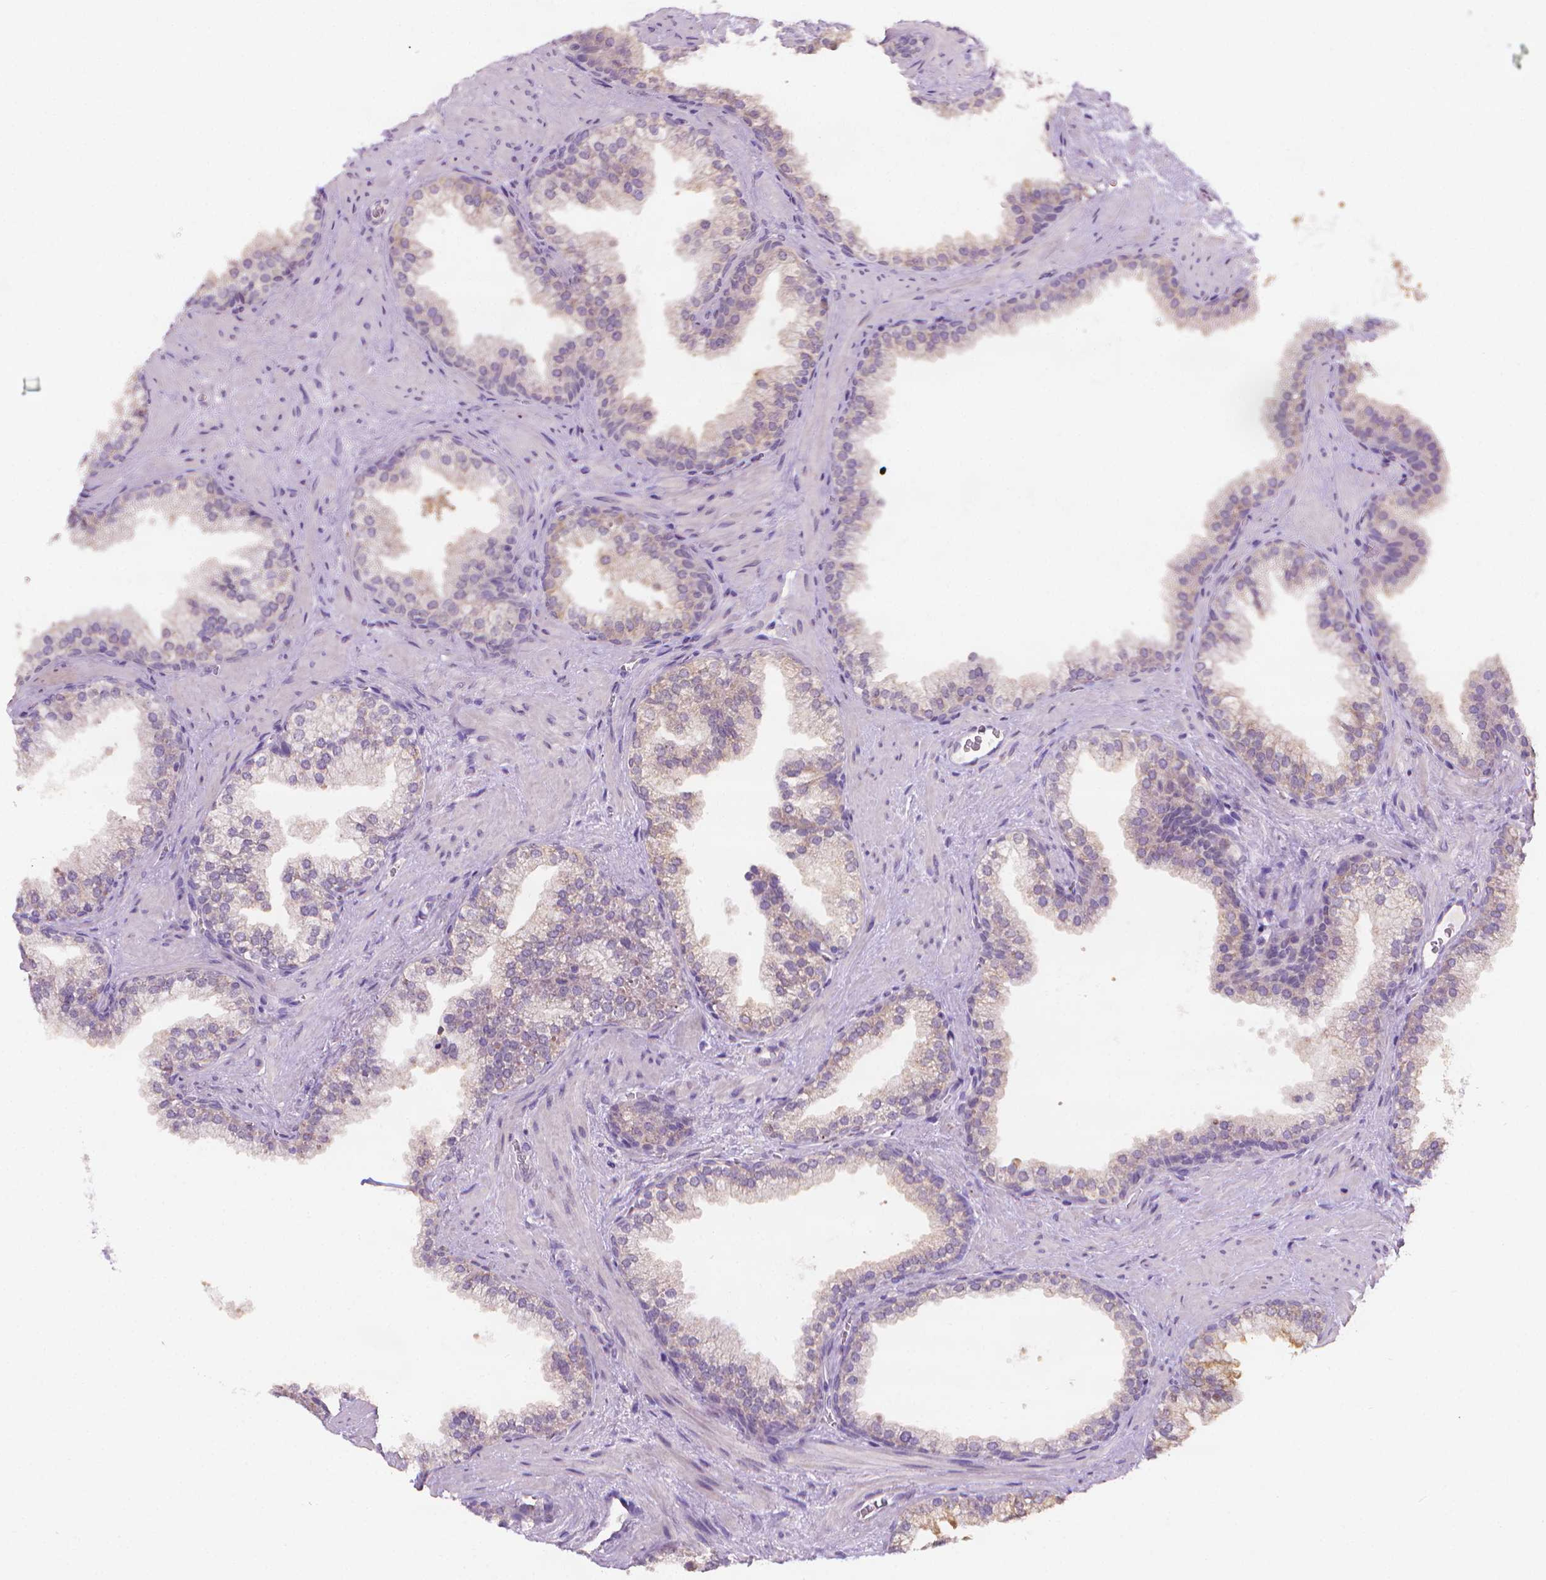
{"staining": {"intensity": "moderate", "quantity": "<25%", "location": "cytoplasmic/membranous"}, "tissue": "prostate", "cell_type": "Glandular cells", "image_type": "normal", "snomed": [{"axis": "morphology", "description": "Normal tissue, NOS"}, {"axis": "topography", "description": "Prostate"}], "caption": "Protein analysis of normal prostate shows moderate cytoplasmic/membranous positivity in about <25% of glandular cells. Nuclei are stained in blue.", "gene": "FASN", "patient": {"sex": "male", "age": 79}}